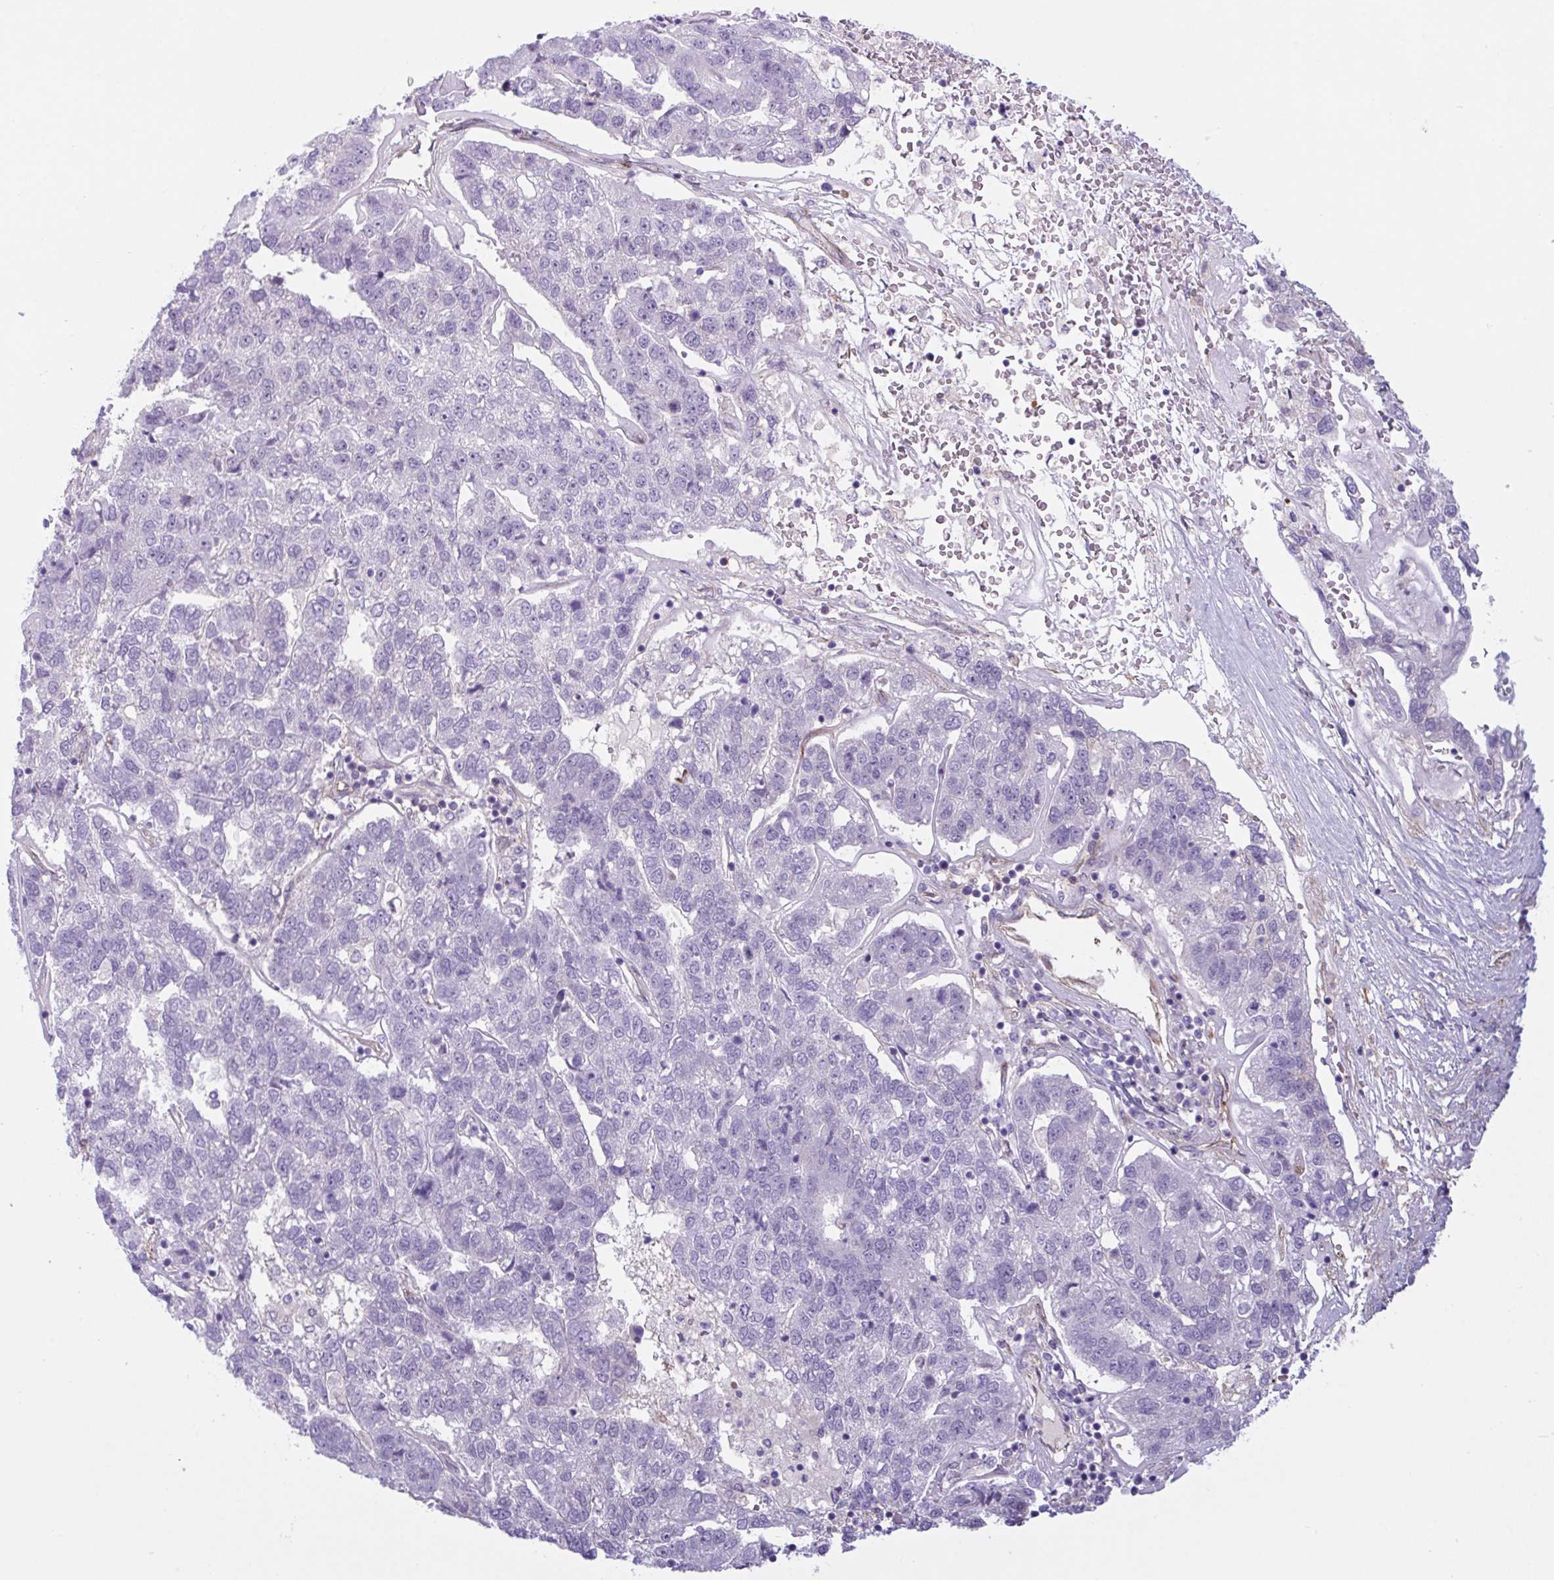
{"staining": {"intensity": "negative", "quantity": "none", "location": "none"}, "tissue": "pancreatic cancer", "cell_type": "Tumor cells", "image_type": "cancer", "snomed": [{"axis": "morphology", "description": "Adenocarcinoma, NOS"}, {"axis": "topography", "description": "Pancreas"}], "caption": "Tumor cells show no significant expression in pancreatic cancer (adenocarcinoma).", "gene": "PRRT4", "patient": {"sex": "female", "age": 61}}